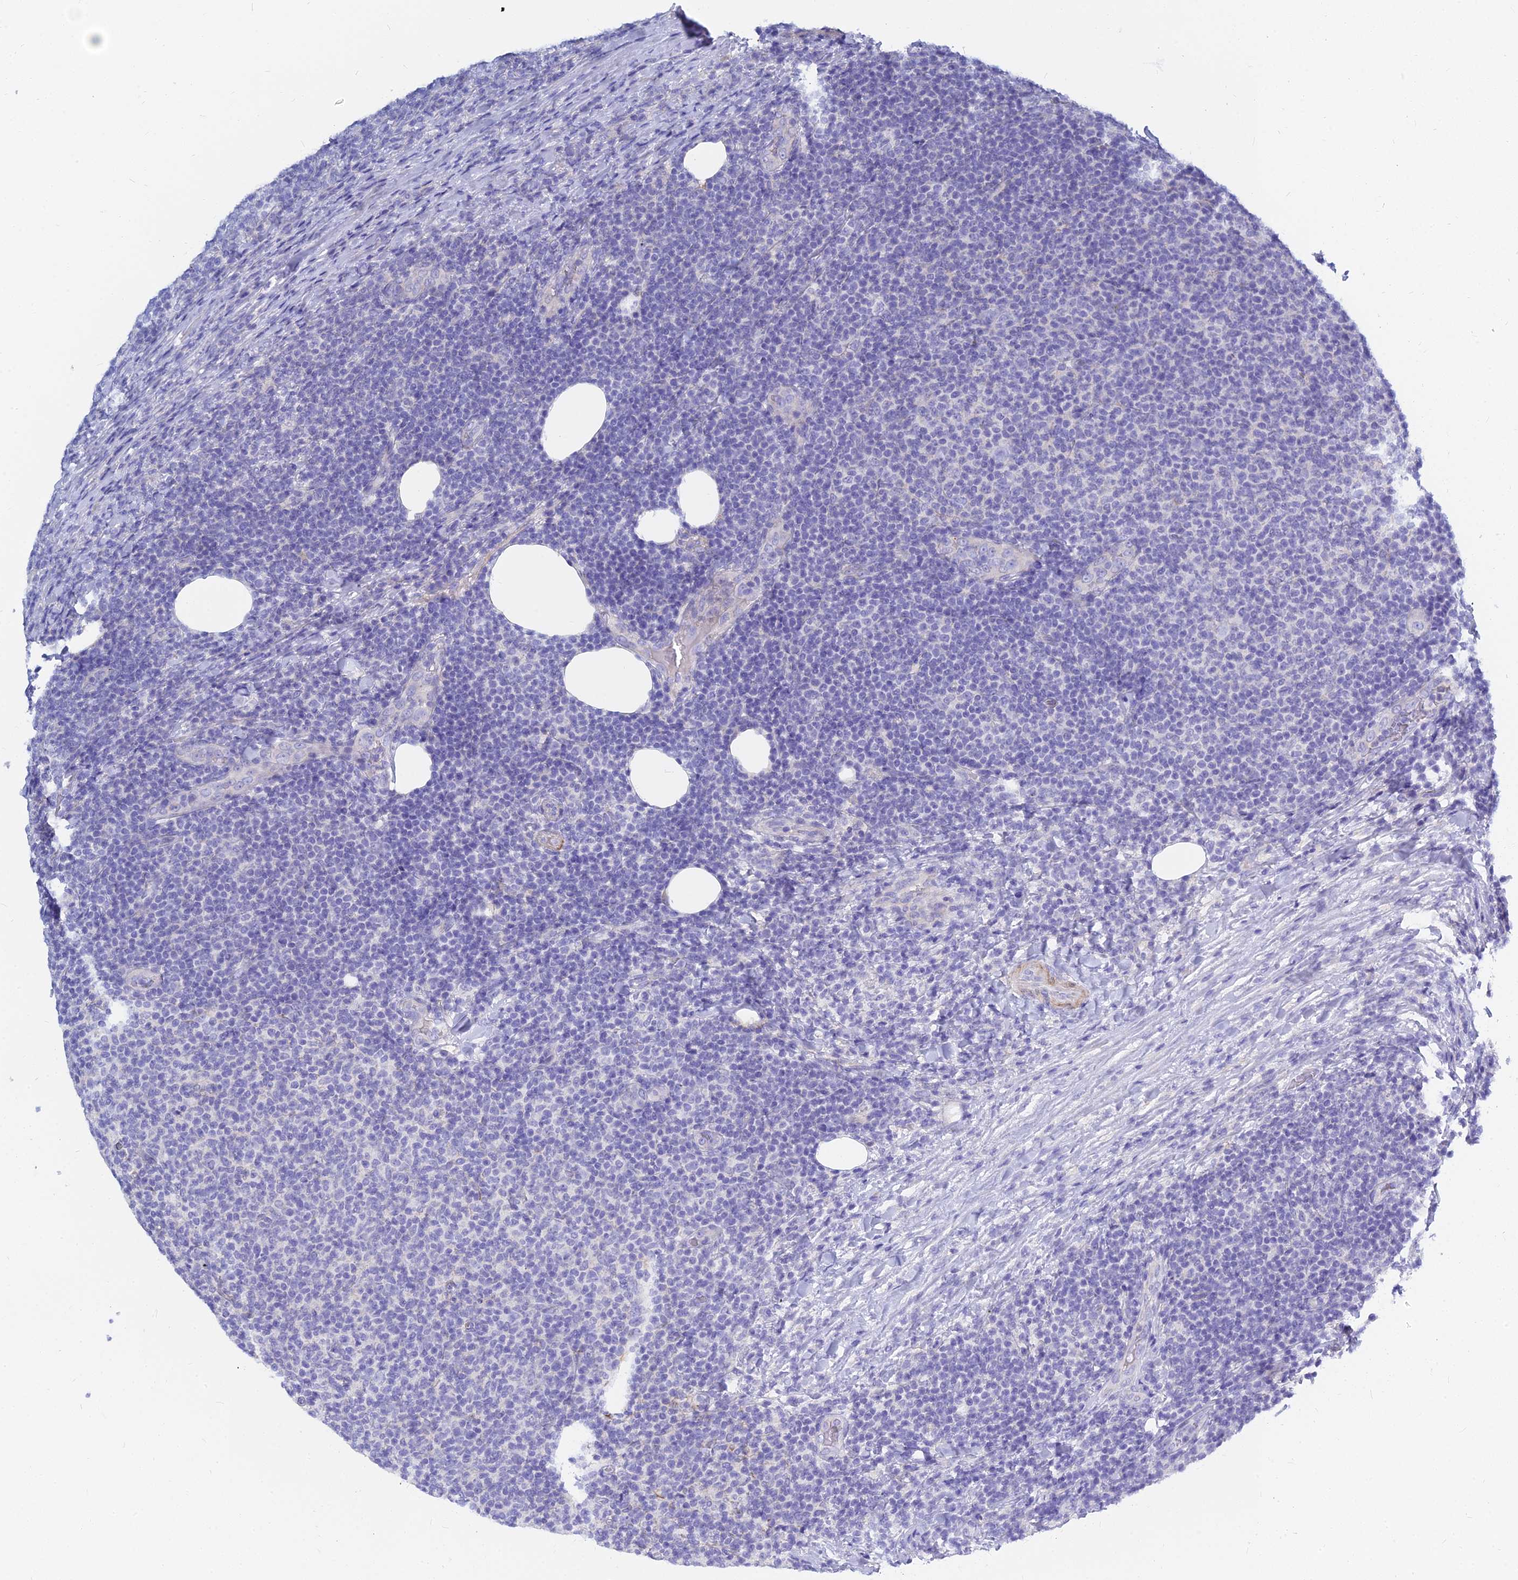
{"staining": {"intensity": "negative", "quantity": "none", "location": "none"}, "tissue": "lymphoma", "cell_type": "Tumor cells", "image_type": "cancer", "snomed": [{"axis": "morphology", "description": "Malignant lymphoma, non-Hodgkin's type, Low grade"}, {"axis": "topography", "description": "Lymph node"}], "caption": "DAB immunohistochemical staining of human malignant lymphoma, non-Hodgkin's type (low-grade) demonstrates no significant positivity in tumor cells.", "gene": "ZNF552", "patient": {"sex": "male", "age": 66}}